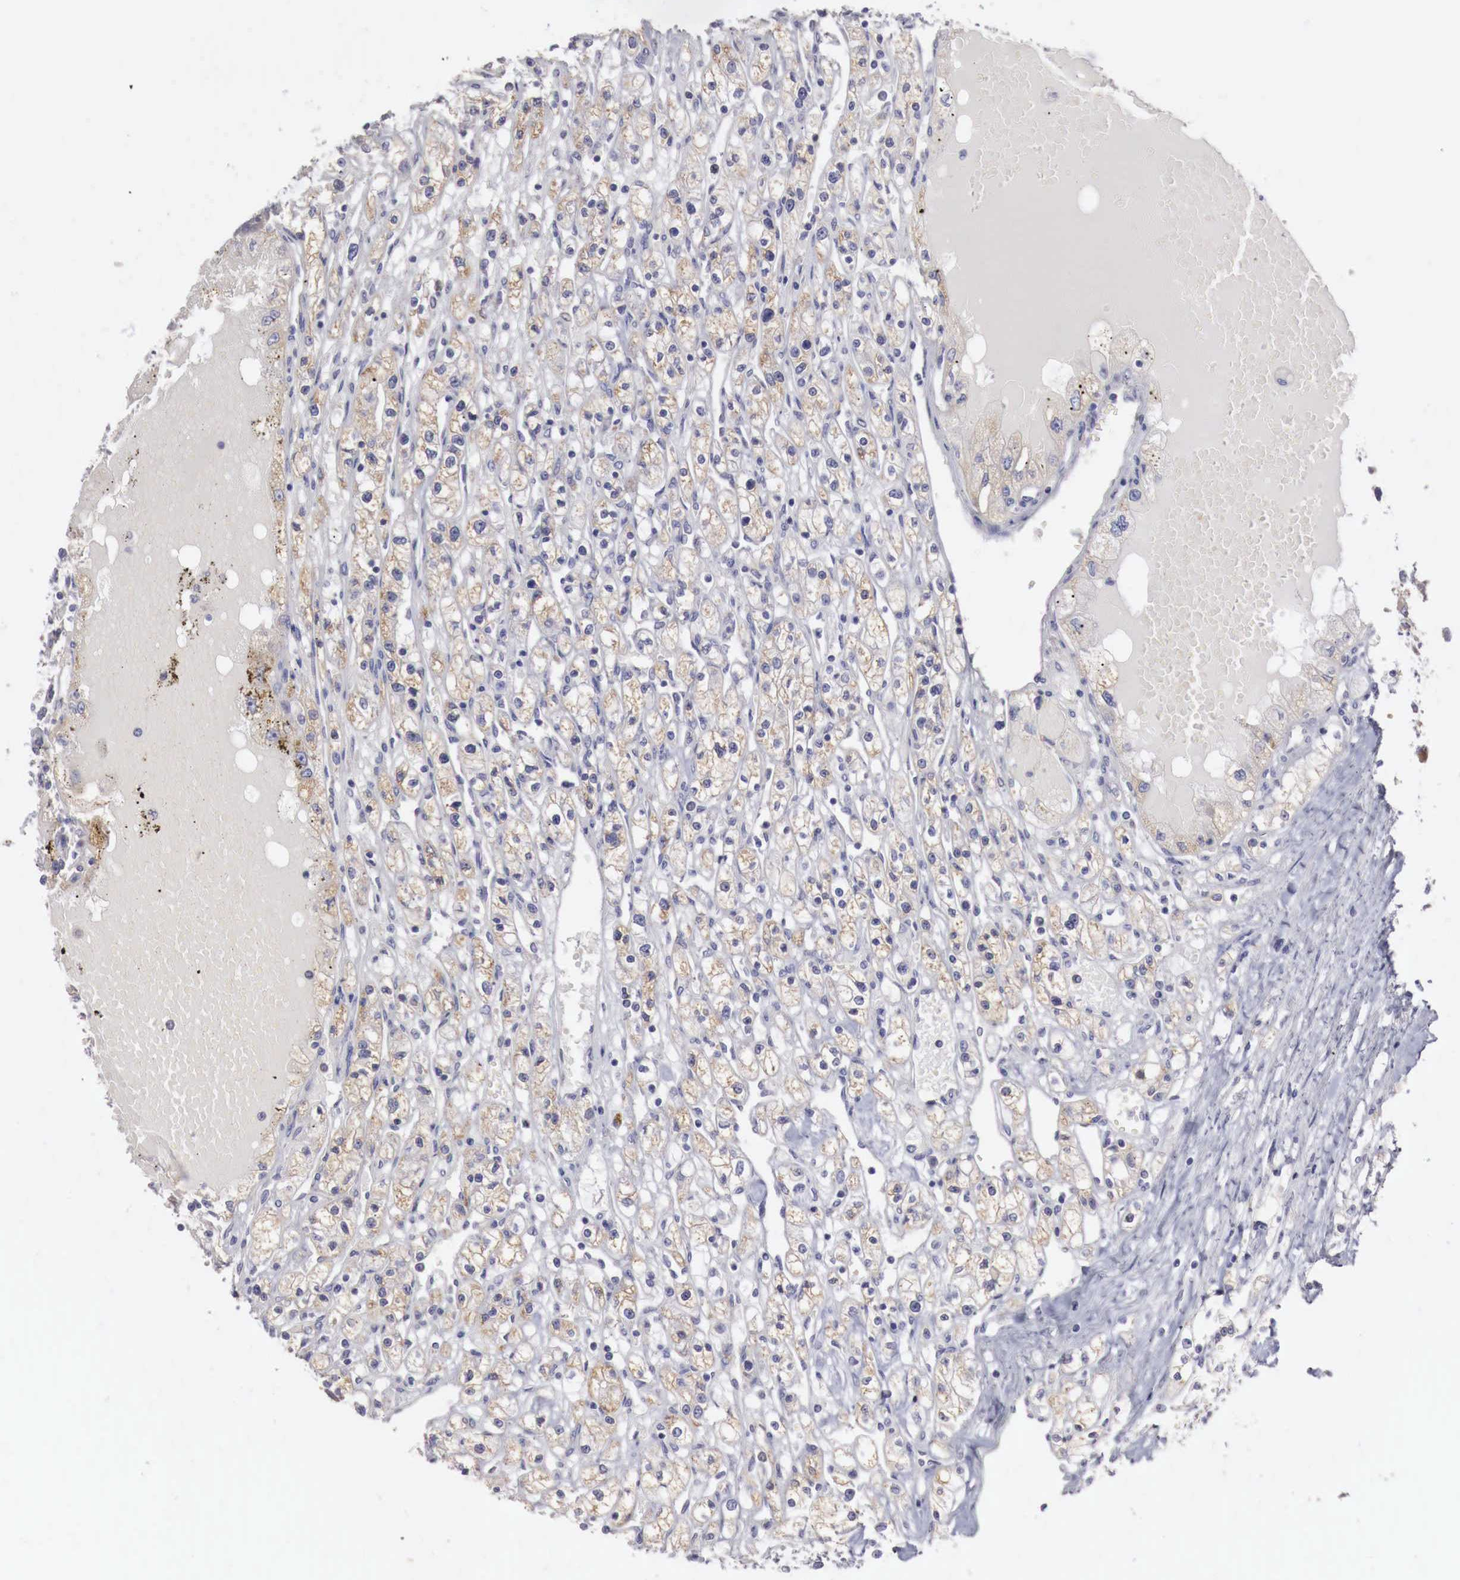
{"staining": {"intensity": "weak", "quantity": "<25%", "location": "cytoplasmic/membranous"}, "tissue": "renal cancer", "cell_type": "Tumor cells", "image_type": "cancer", "snomed": [{"axis": "morphology", "description": "Adenocarcinoma, NOS"}, {"axis": "topography", "description": "Kidney"}], "caption": "The histopathology image demonstrates no significant expression in tumor cells of renal cancer (adenocarcinoma).", "gene": "NSDHL", "patient": {"sex": "male", "age": 56}}